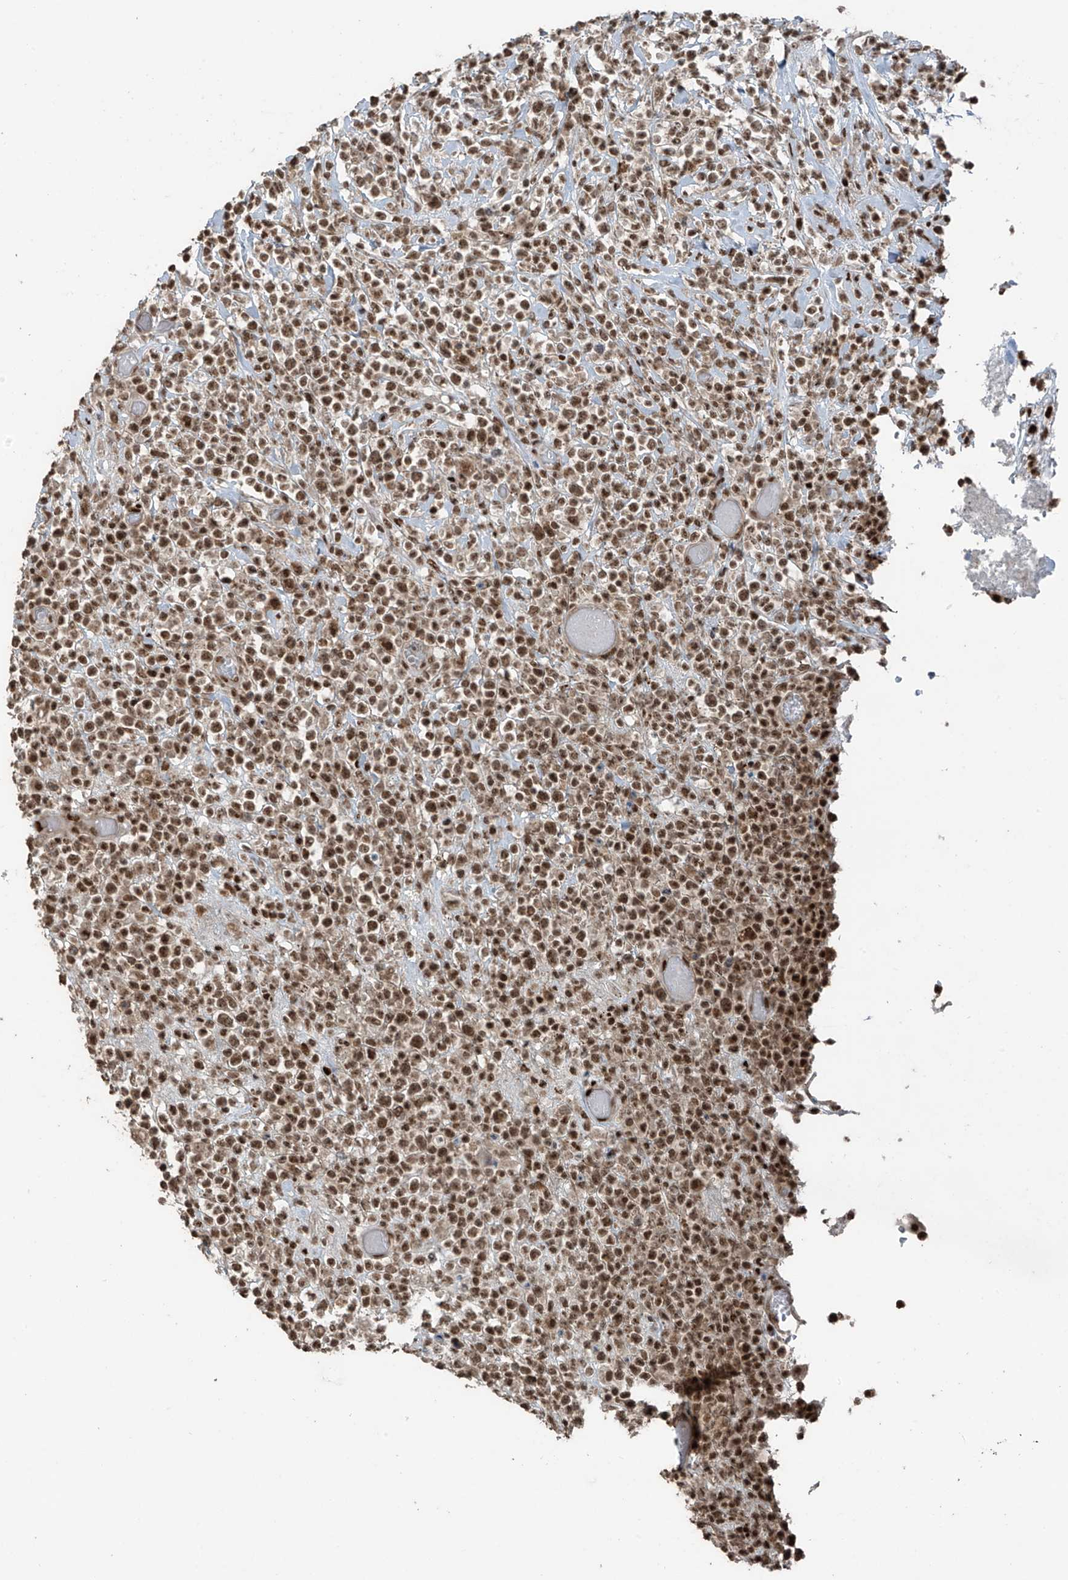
{"staining": {"intensity": "moderate", "quantity": ">75%", "location": "nuclear"}, "tissue": "lymphoma", "cell_type": "Tumor cells", "image_type": "cancer", "snomed": [{"axis": "morphology", "description": "Malignant lymphoma, non-Hodgkin's type, High grade"}, {"axis": "topography", "description": "Colon"}], "caption": "High-grade malignant lymphoma, non-Hodgkin's type tissue reveals moderate nuclear expression in approximately >75% of tumor cells, visualized by immunohistochemistry.", "gene": "PCNP", "patient": {"sex": "female", "age": 53}}